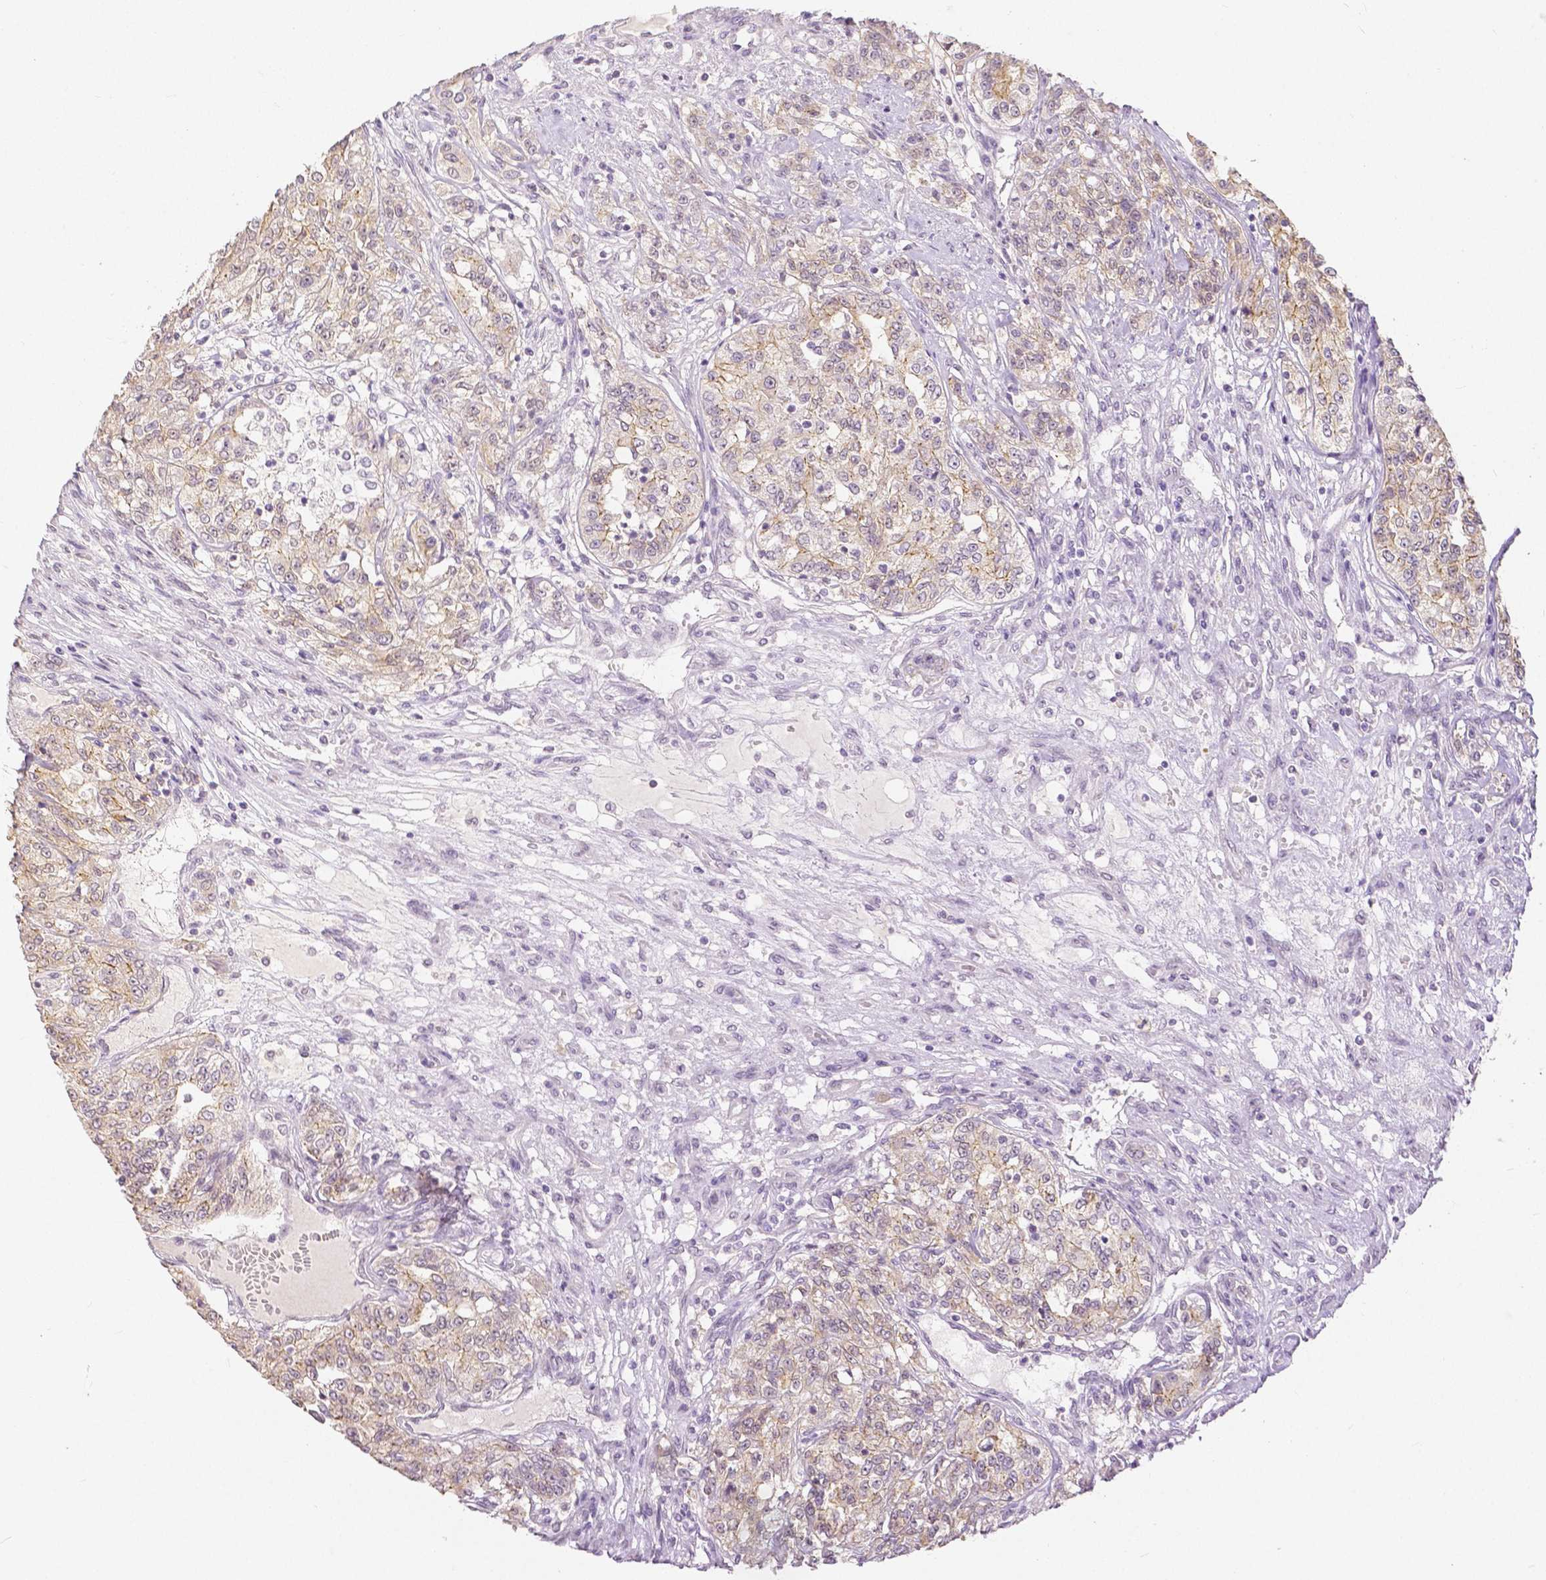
{"staining": {"intensity": "weak", "quantity": "<25%", "location": "cytoplasmic/membranous"}, "tissue": "renal cancer", "cell_type": "Tumor cells", "image_type": "cancer", "snomed": [{"axis": "morphology", "description": "Adenocarcinoma, NOS"}, {"axis": "topography", "description": "Kidney"}], "caption": "Protein analysis of adenocarcinoma (renal) reveals no significant expression in tumor cells. (DAB immunohistochemistry with hematoxylin counter stain).", "gene": "OCLN", "patient": {"sex": "female", "age": 63}}